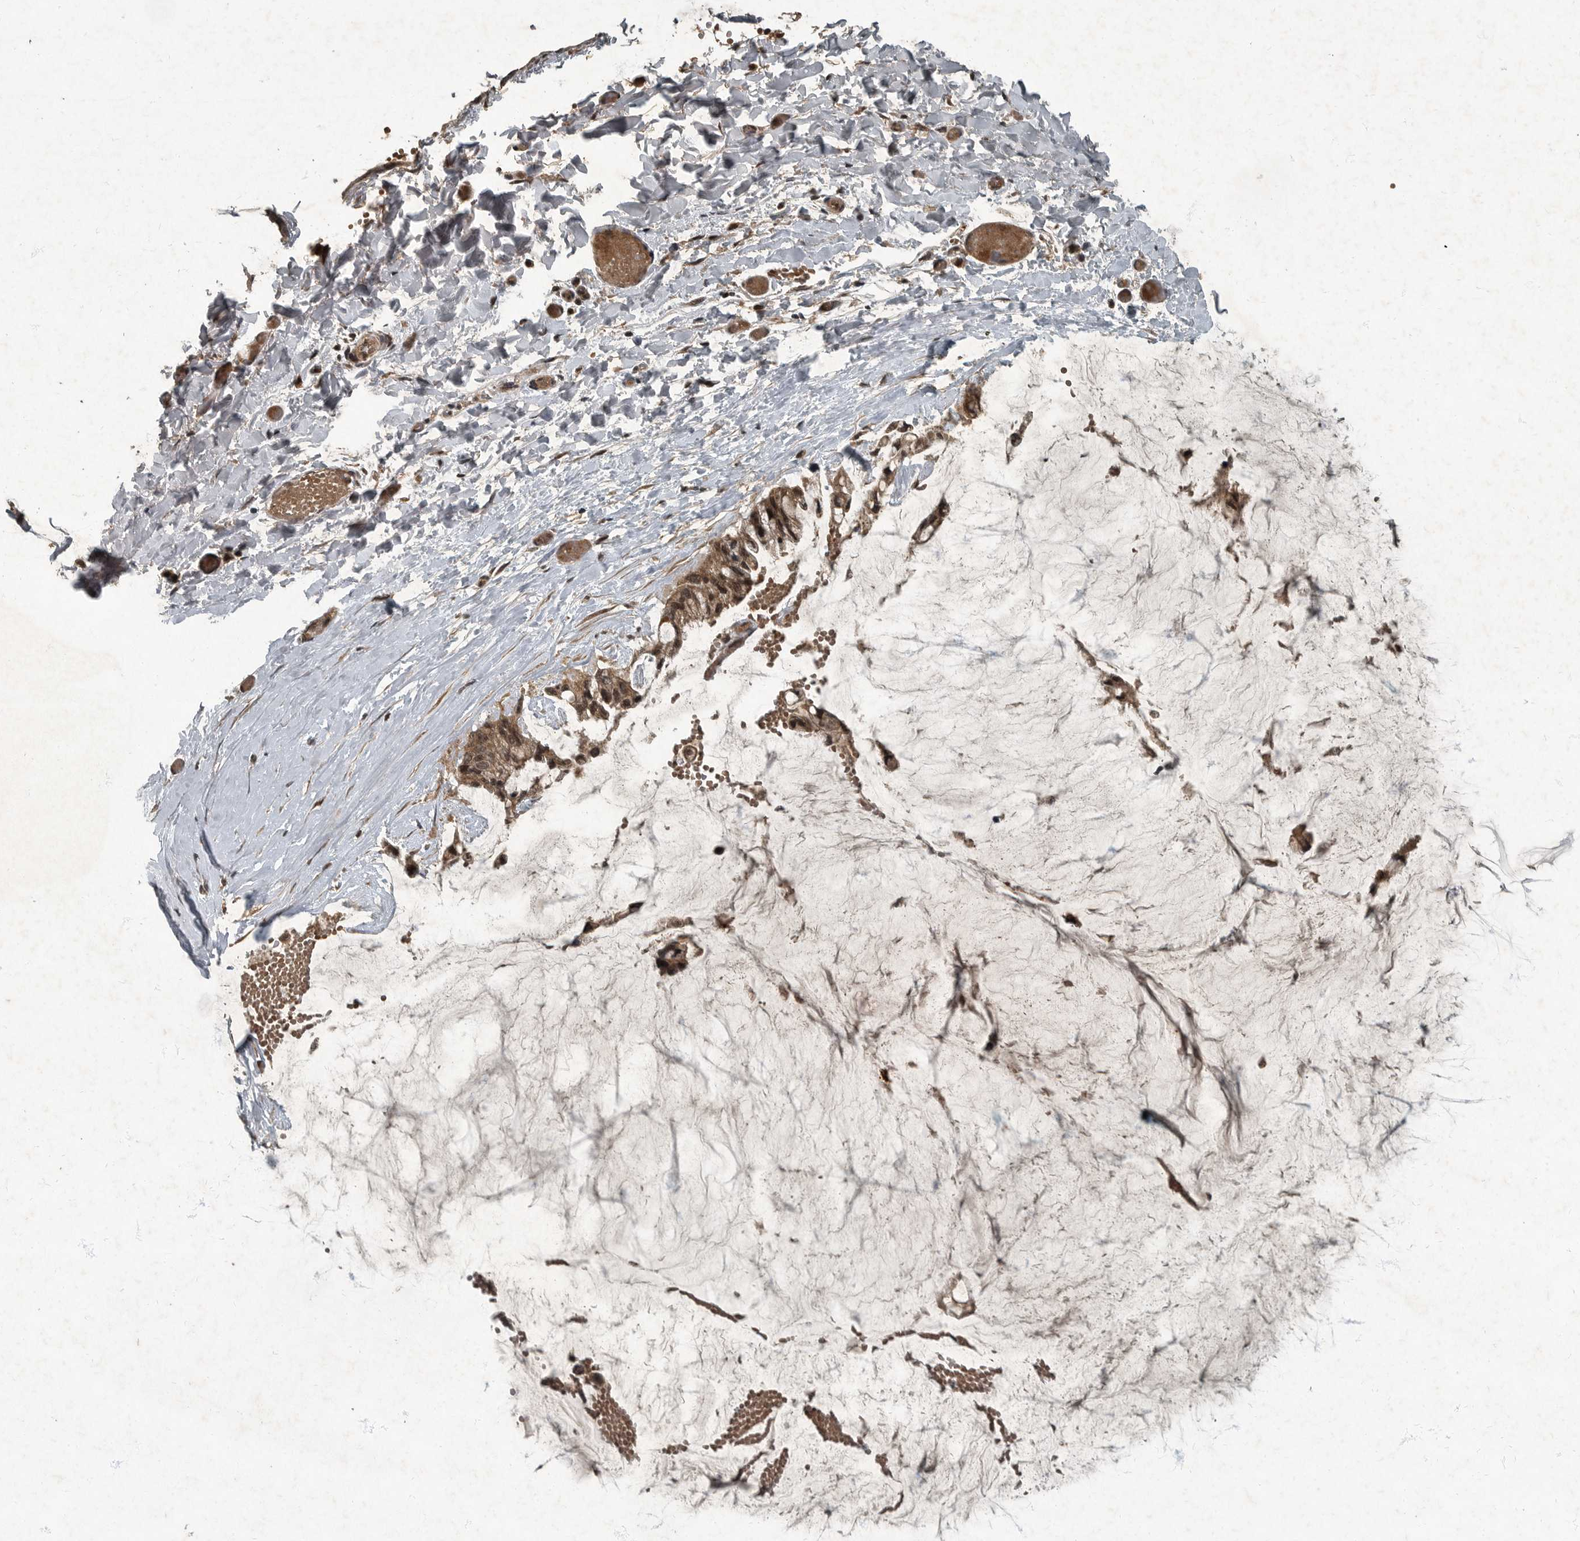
{"staining": {"intensity": "moderate", "quantity": ">75%", "location": "cytoplasmic/membranous,nuclear"}, "tissue": "ovarian cancer", "cell_type": "Tumor cells", "image_type": "cancer", "snomed": [{"axis": "morphology", "description": "Cystadenocarcinoma, mucinous, NOS"}, {"axis": "topography", "description": "Ovary"}], "caption": "About >75% of tumor cells in ovarian cancer exhibit moderate cytoplasmic/membranous and nuclear protein positivity as visualized by brown immunohistochemical staining.", "gene": "FOXO1", "patient": {"sex": "female", "age": 39}}